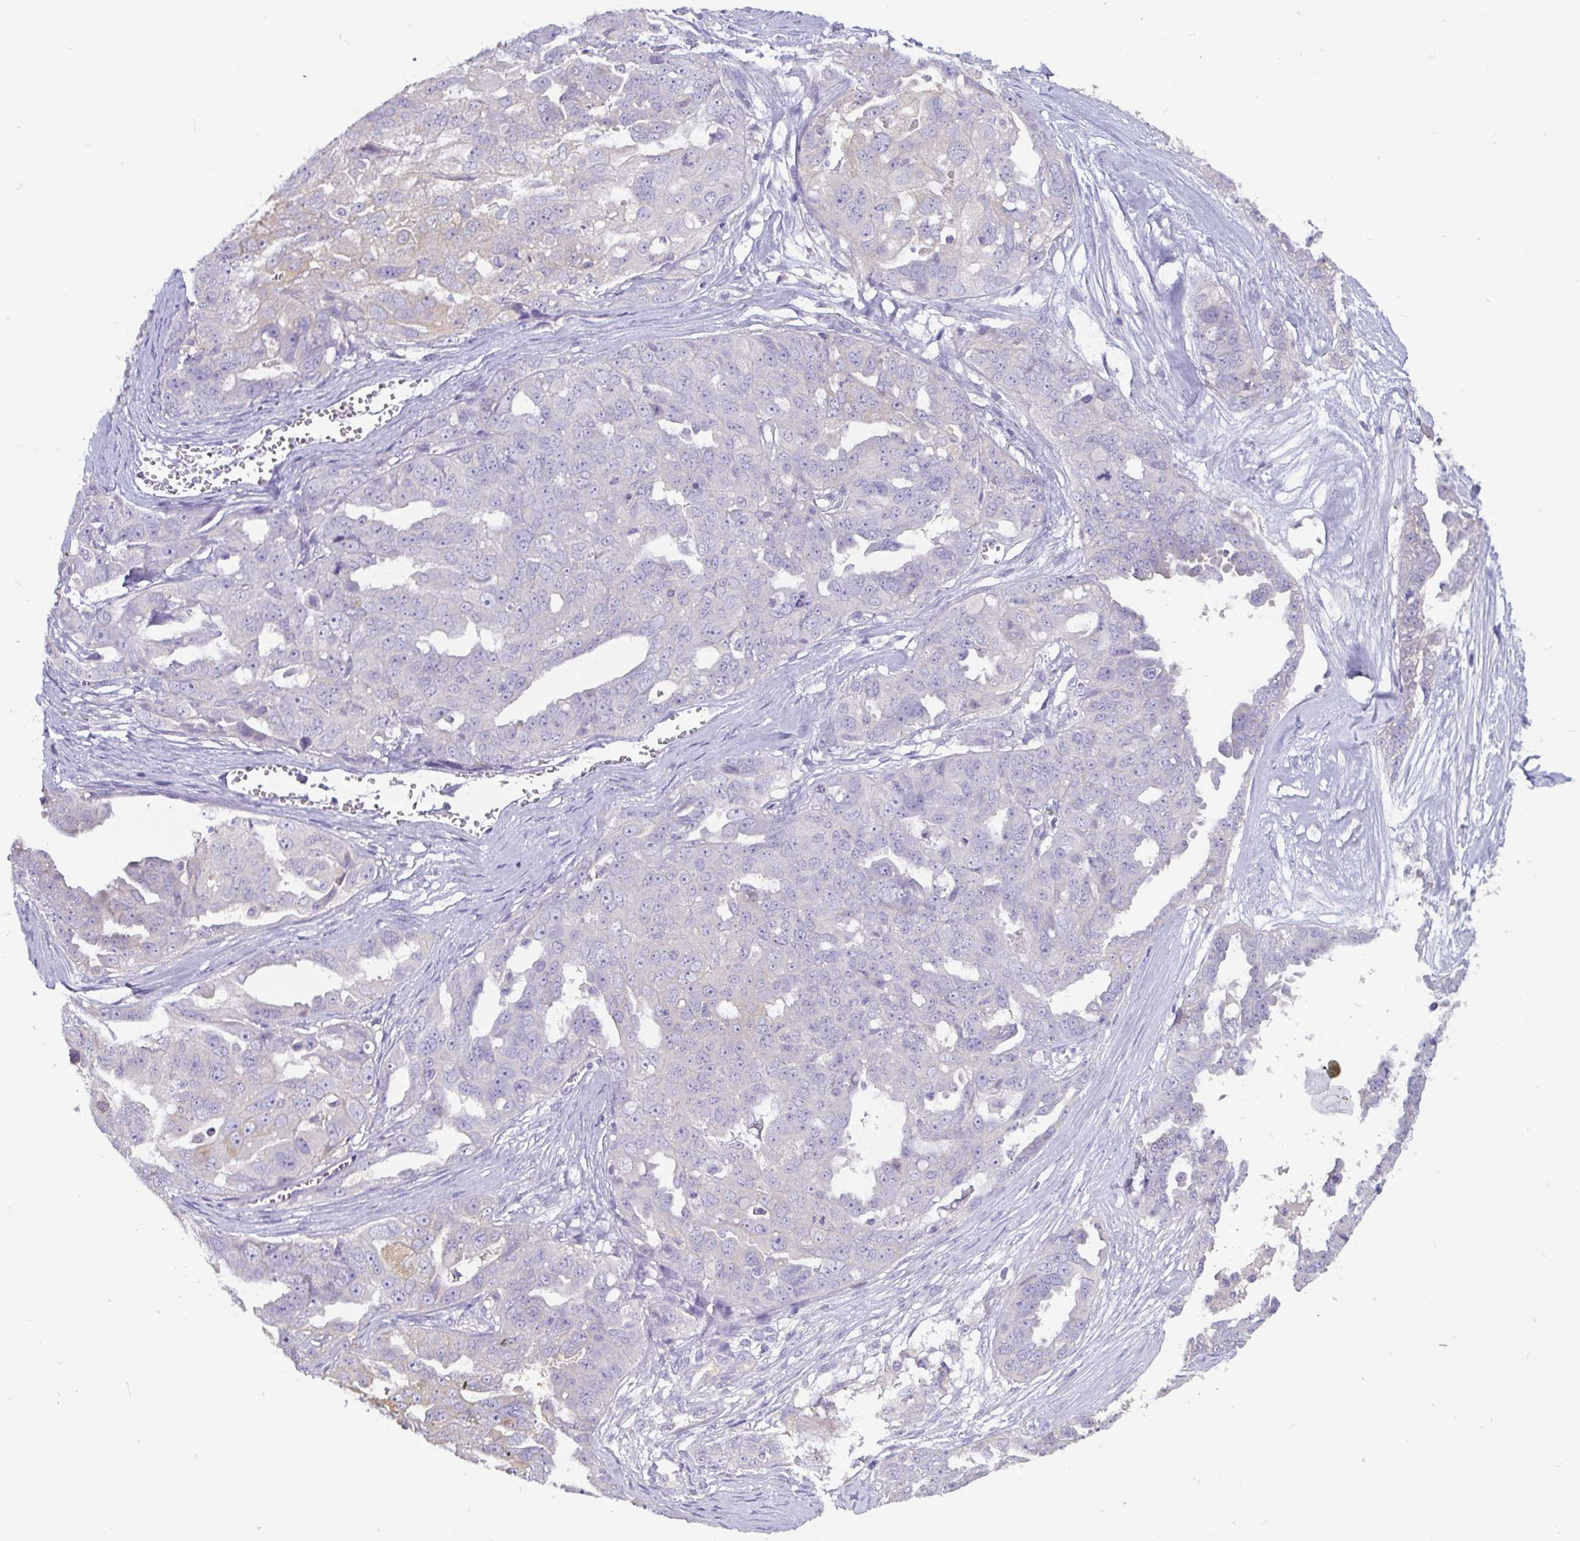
{"staining": {"intensity": "negative", "quantity": "none", "location": "none"}, "tissue": "ovarian cancer", "cell_type": "Tumor cells", "image_type": "cancer", "snomed": [{"axis": "morphology", "description": "Carcinoma, endometroid"}, {"axis": "topography", "description": "Ovary"}], "caption": "An immunohistochemistry histopathology image of endometroid carcinoma (ovarian) is shown. There is no staining in tumor cells of endometroid carcinoma (ovarian). (Immunohistochemistry (ihc), brightfield microscopy, high magnification).", "gene": "ADAMTS6", "patient": {"sex": "female", "age": 70}}